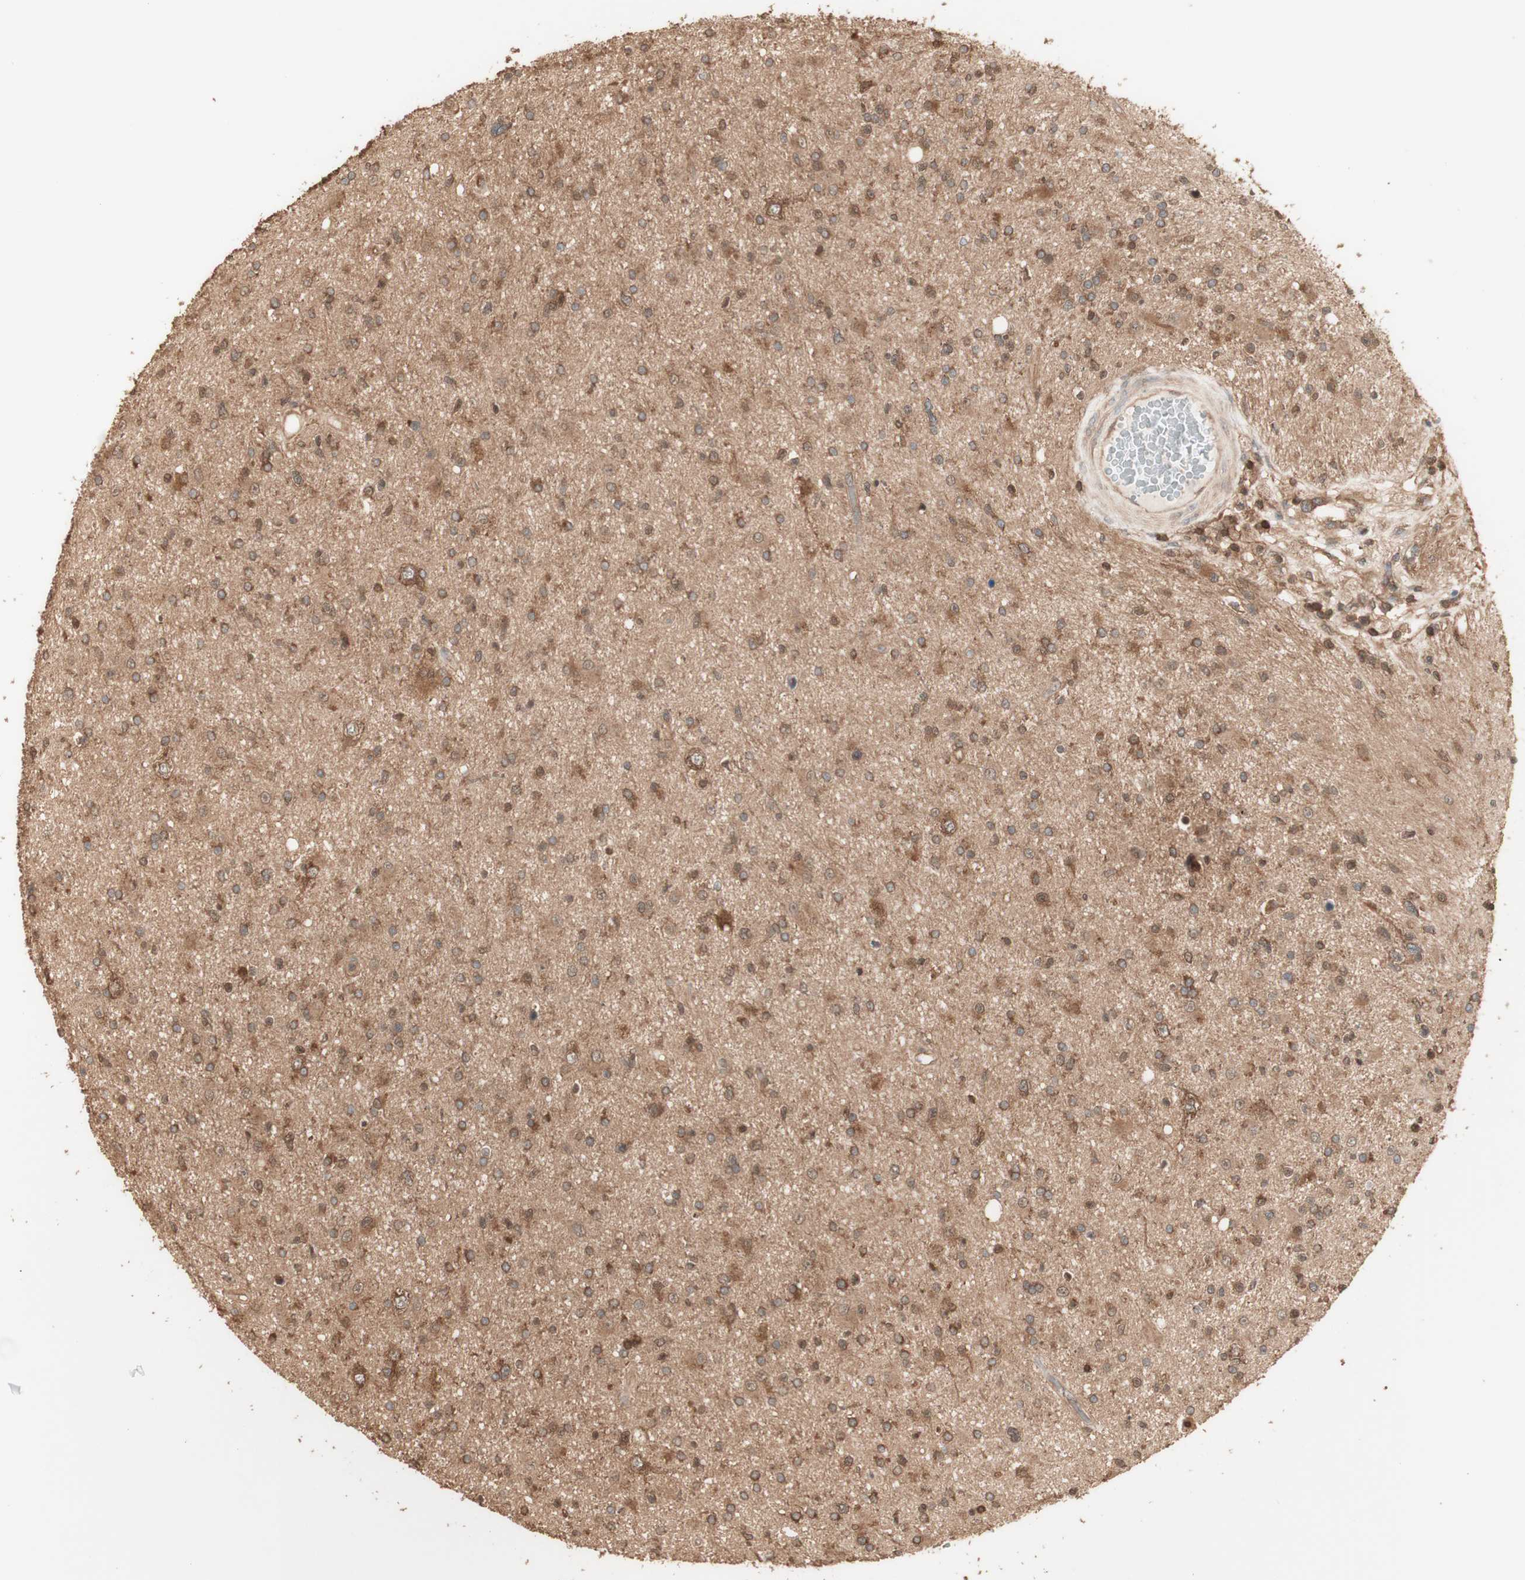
{"staining": {"intensity": "moderate", "quantity": "25%-75%", "location": "cytoplasmic/membranous"}, "tissue": "glioma", "cell_type": "Tumor cells", "image_type": "cancer", "snomed": [{"axis": "morphology", "description": "Glioma, malignant, High grade"}, {"axis": "topography", "description": "Brain"}], "caption": "Immunohistochemical staining of high-grade glioma (malignant) reveals medium levels of moderate cytoplasmic/membranous protein staining in about 25%-75% of tumor cells.", "gene": "YWHAB", "patient": {"sex": "male", "age": 33}}